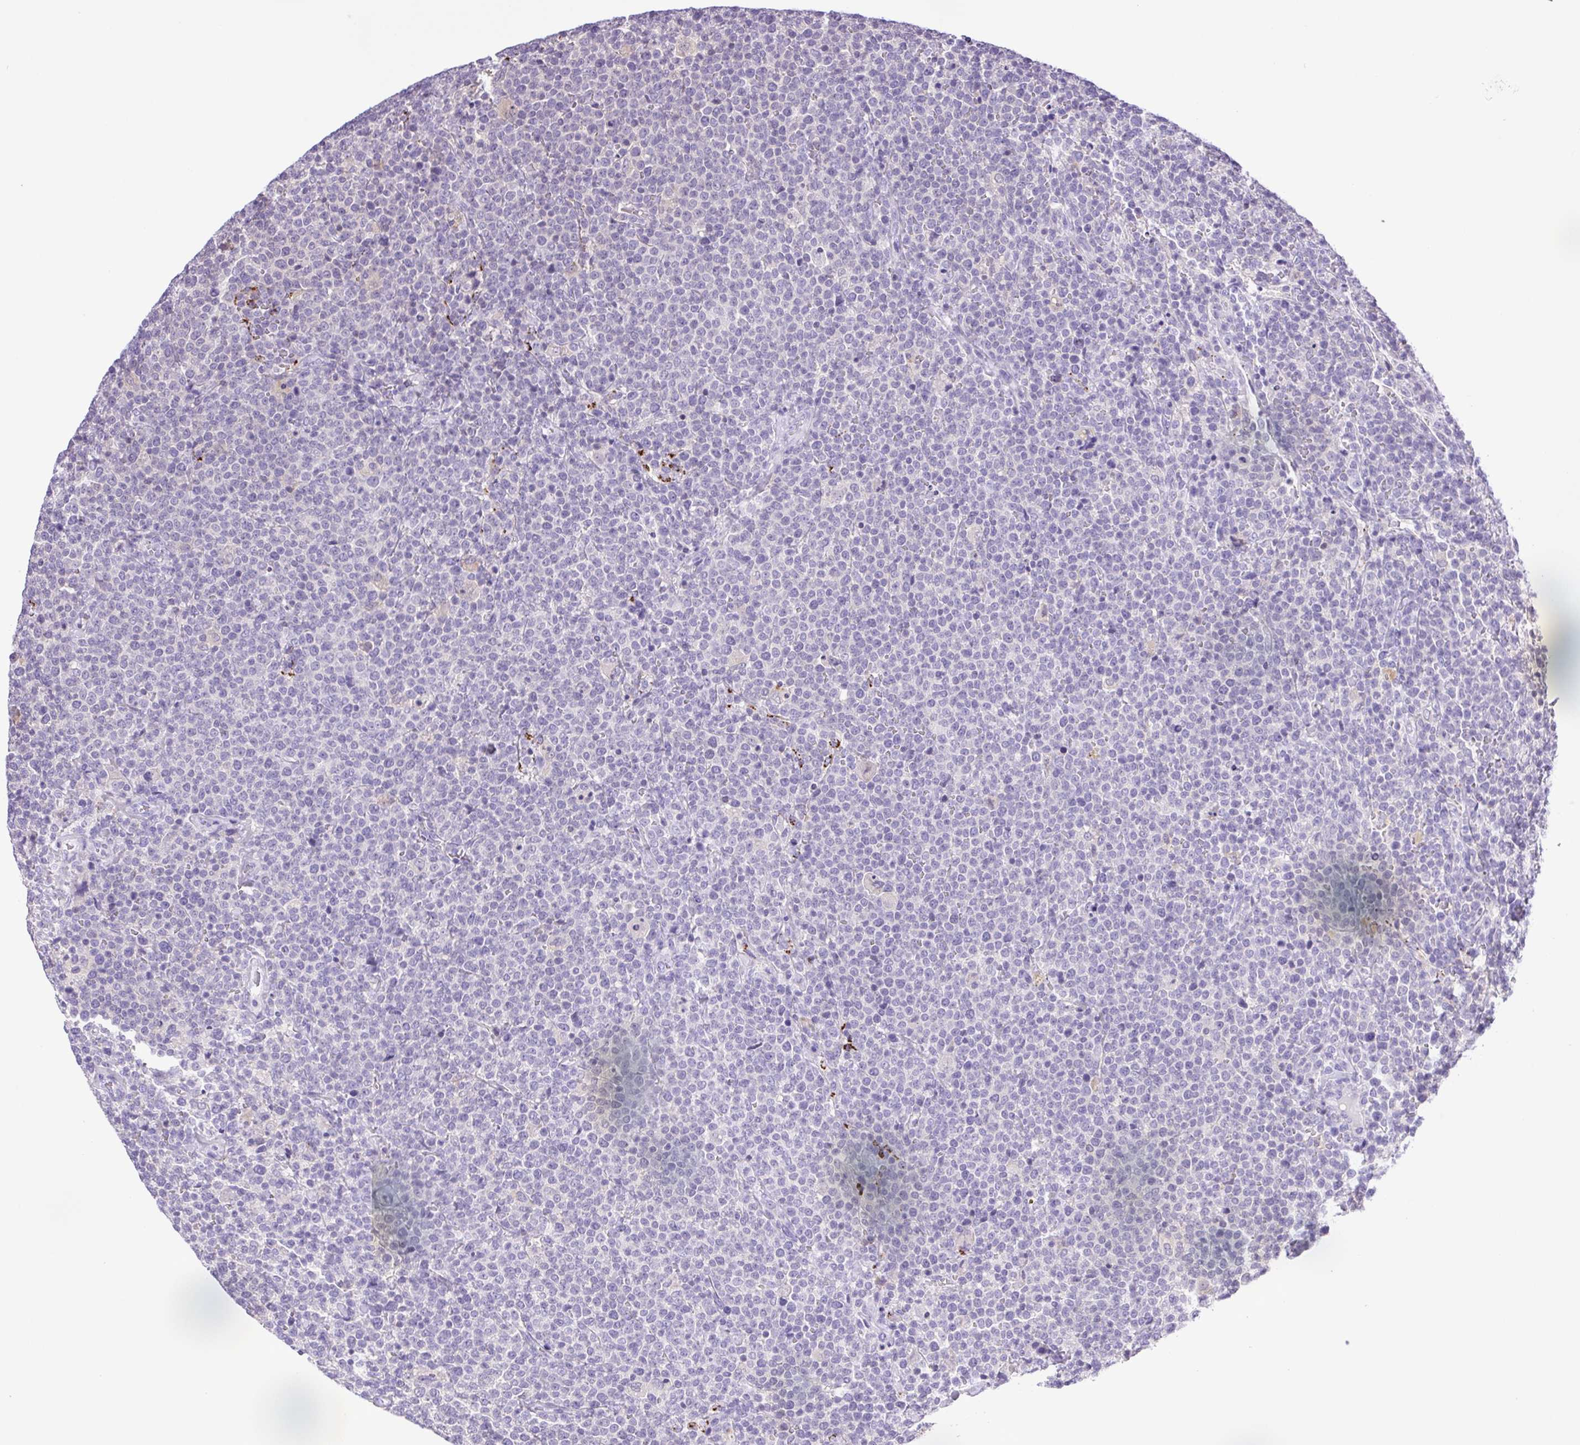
{"staining": {"intensity": "negative", "quantity": "none", "location": "none"}, "tissue": "lymphoma", "cell_type": "Tumor cells", "image_type": "cancer", "snomed": [{"axis": "morphology", "description": "Malignant lymphoma, non-Hodgkin's type, High grade"}, {"axis": "topography", "description": "Lymph node"}], "caption": "Immunohistochemical staining of lymphoma shows no significant staining in tumor cells. The staining is performed using DAB brown chromogen with nuclei counter-stained in using hematoxylin.", "gene": "SYNPR", "patient": {"sex": "male", "age": 61}}